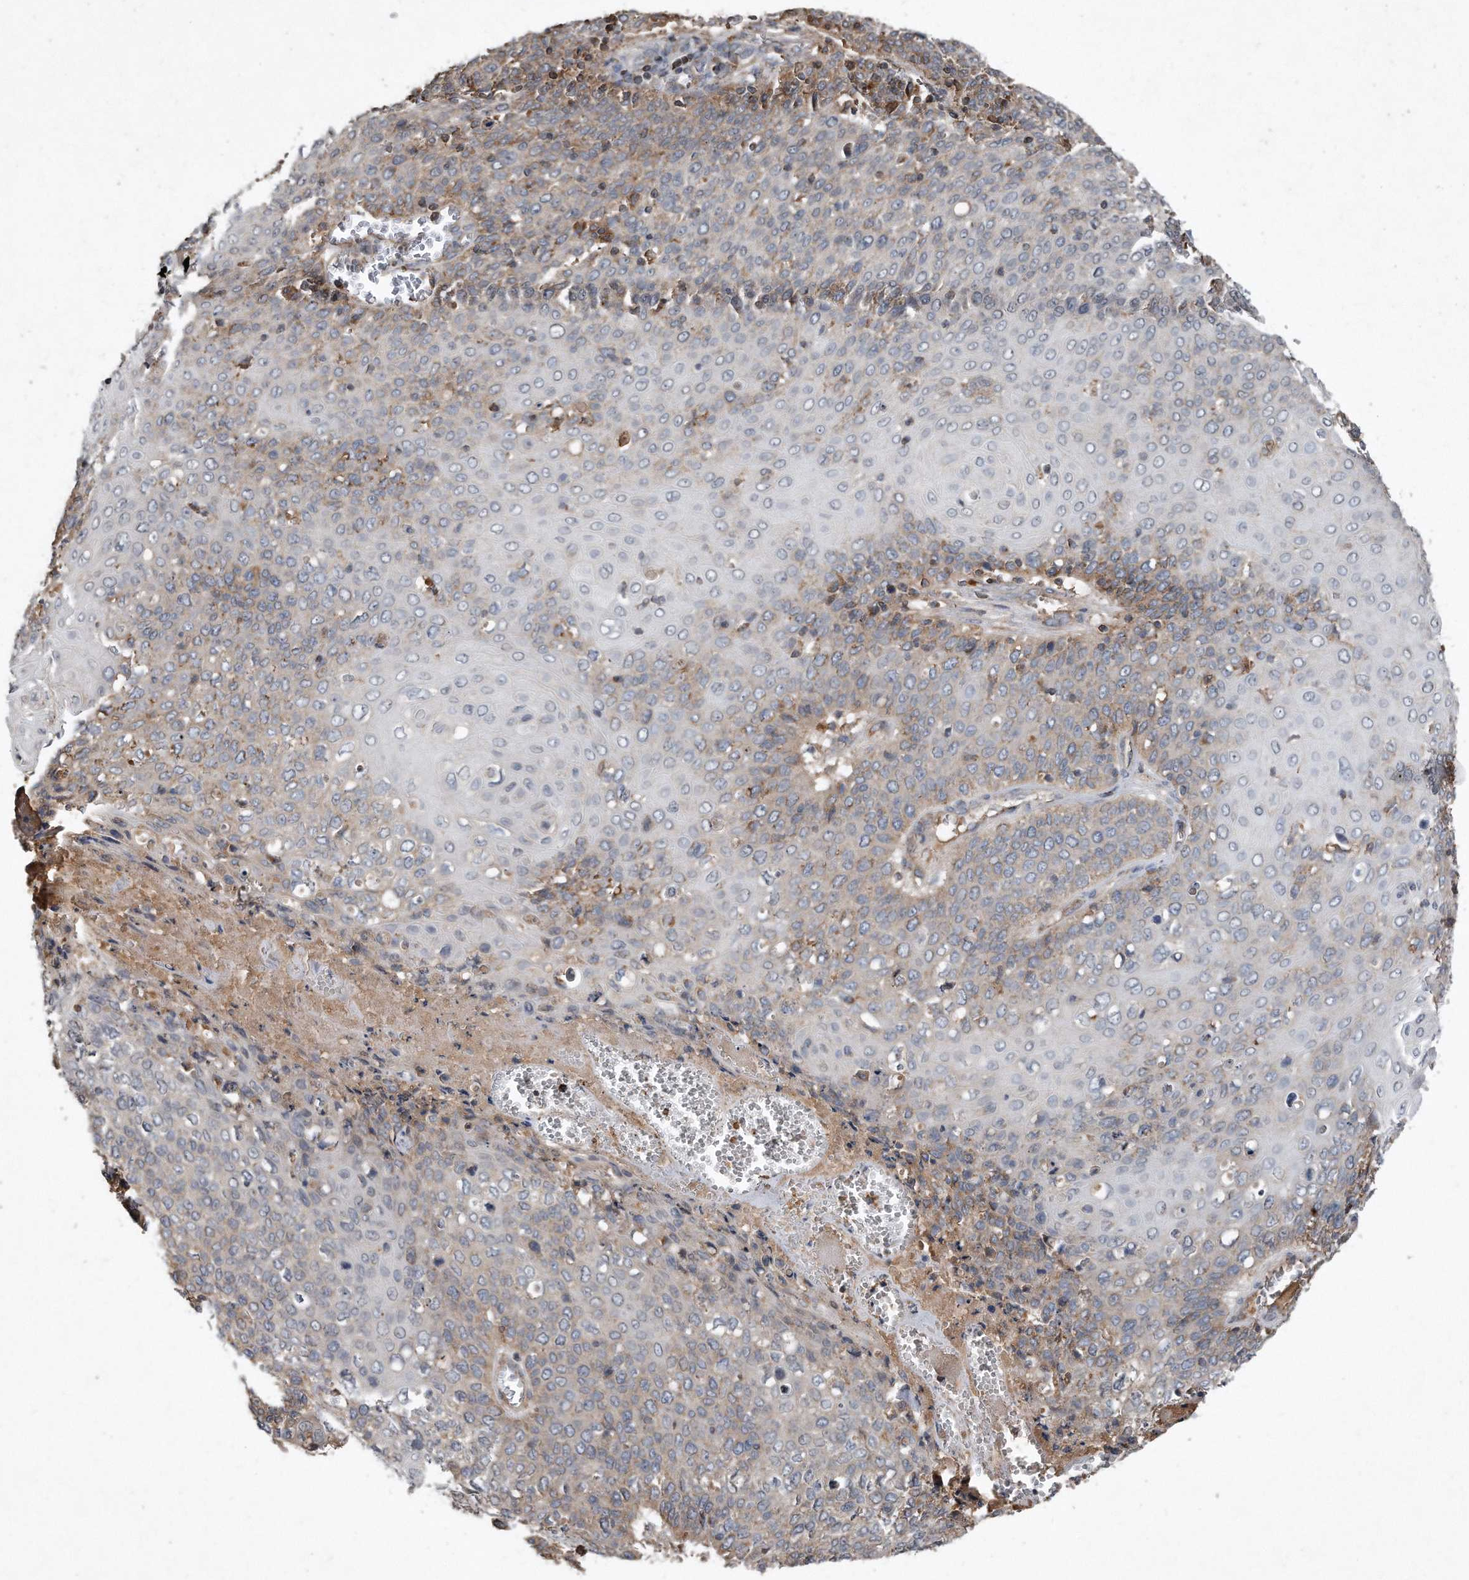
{"staining": {"intensity": "negative", "quantity": "none", "location": "none"}, "tissue": "cervical cancer", "cell_type": "Tumor cells", "image_type": "cancer", "snomed": [{"axis": "morphology", "description": "Squamous cell carcinoma, NOS"}, {"axis": "topography", "description": "Cervix"}], "caption": "An IHC photomicrograph of cervical cancer (squamous cell carcinoma) is shown. There is no staining in tumor cells of cervical cancer (squamous cell carcinoma).", "gene": "SDHA", "patient": {"sex": "female", "age": 39}}